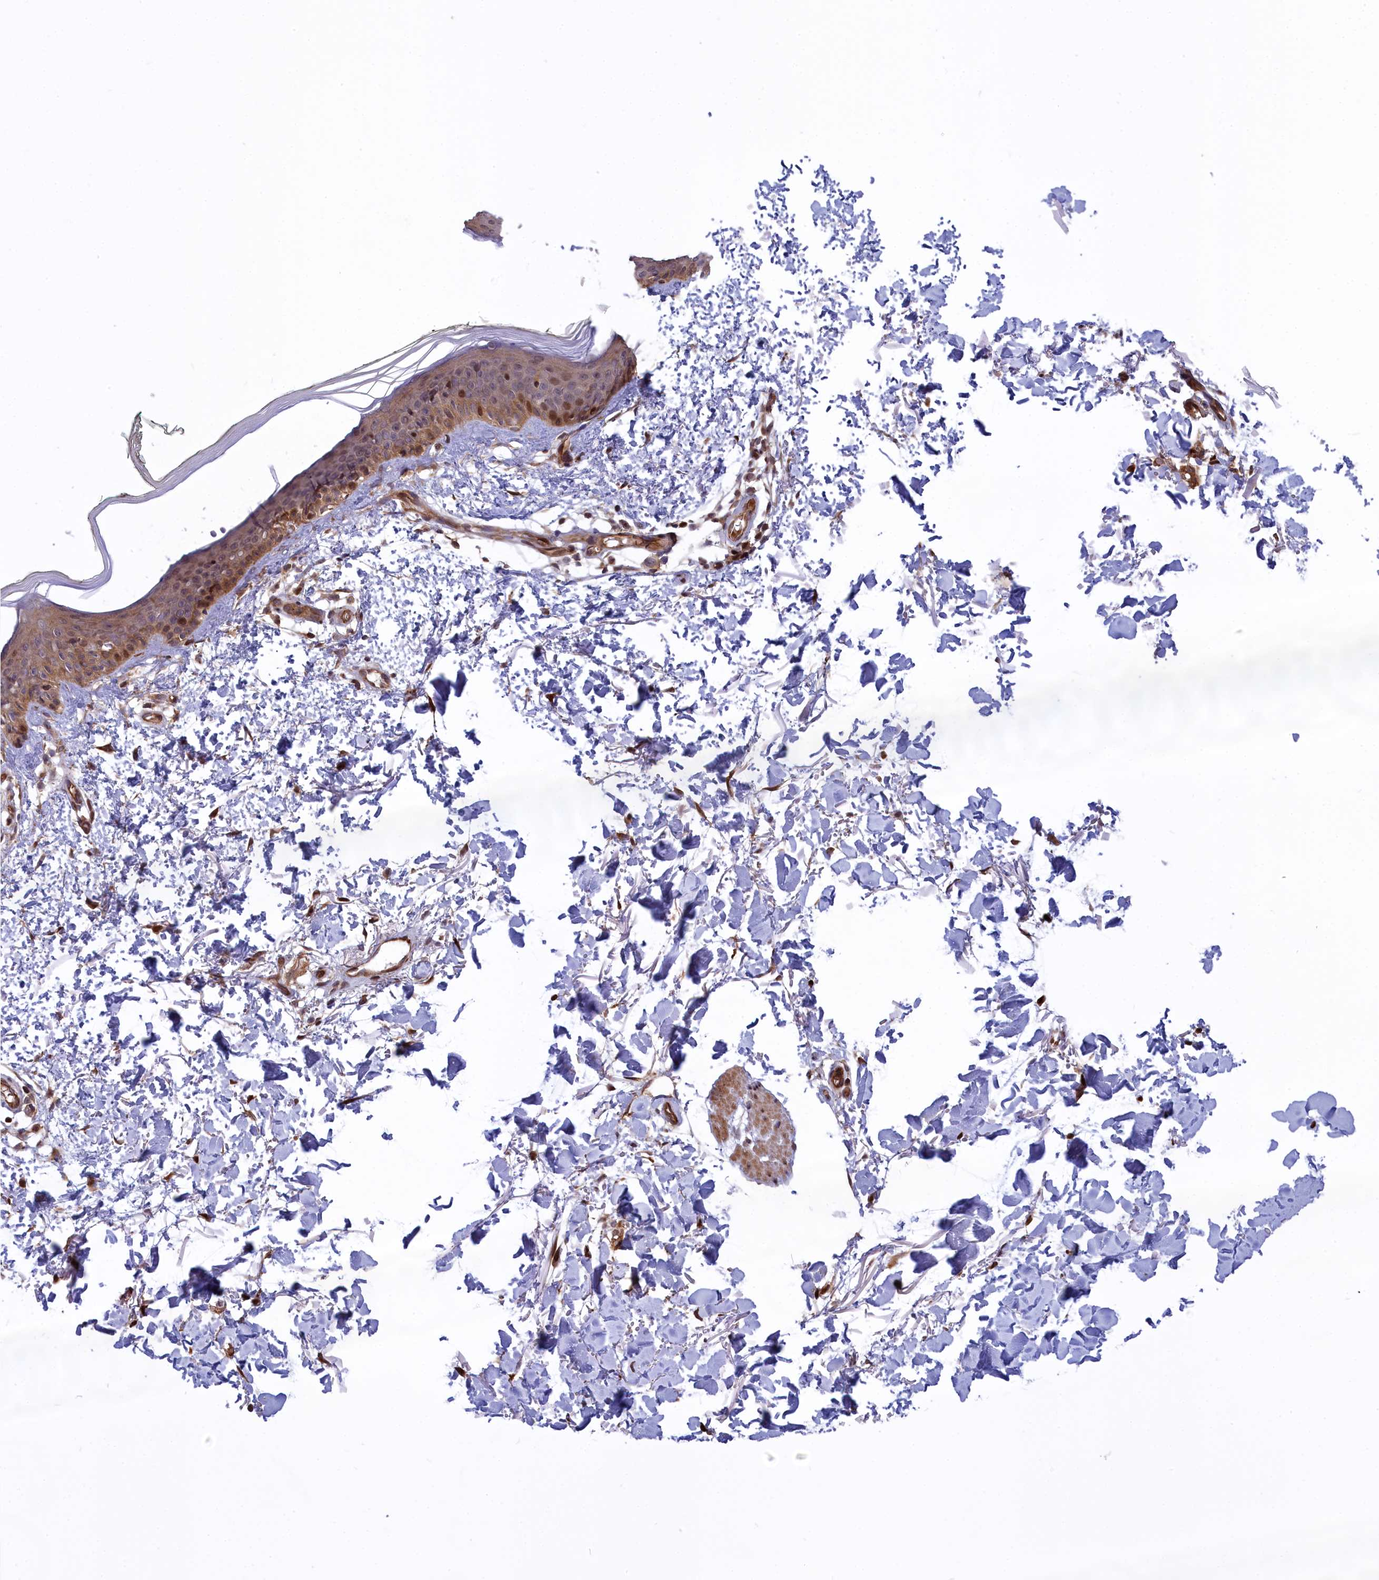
{"staining": {"intensity": "moderate", "quantity": ">75%", "location": "cytoplasmic/membranous"}, "tissue": "skin", "cell_type": "Fibroblasts", "image_type": "normal", "snomed": [{"axis": "morphology", "description": "Normal tissue, NOS"}, {"axis": "topography", "description": "Skin"}], "caption": "This image demonstrates immunohistochemistry (IHC) staining of unremarkable skin, with medium moderate cytoplasmic/membranous positivity in approximately >75% of fibroblasts.", "gene": "DDX60L", "patient": {"sex": "male", "age": 62}}